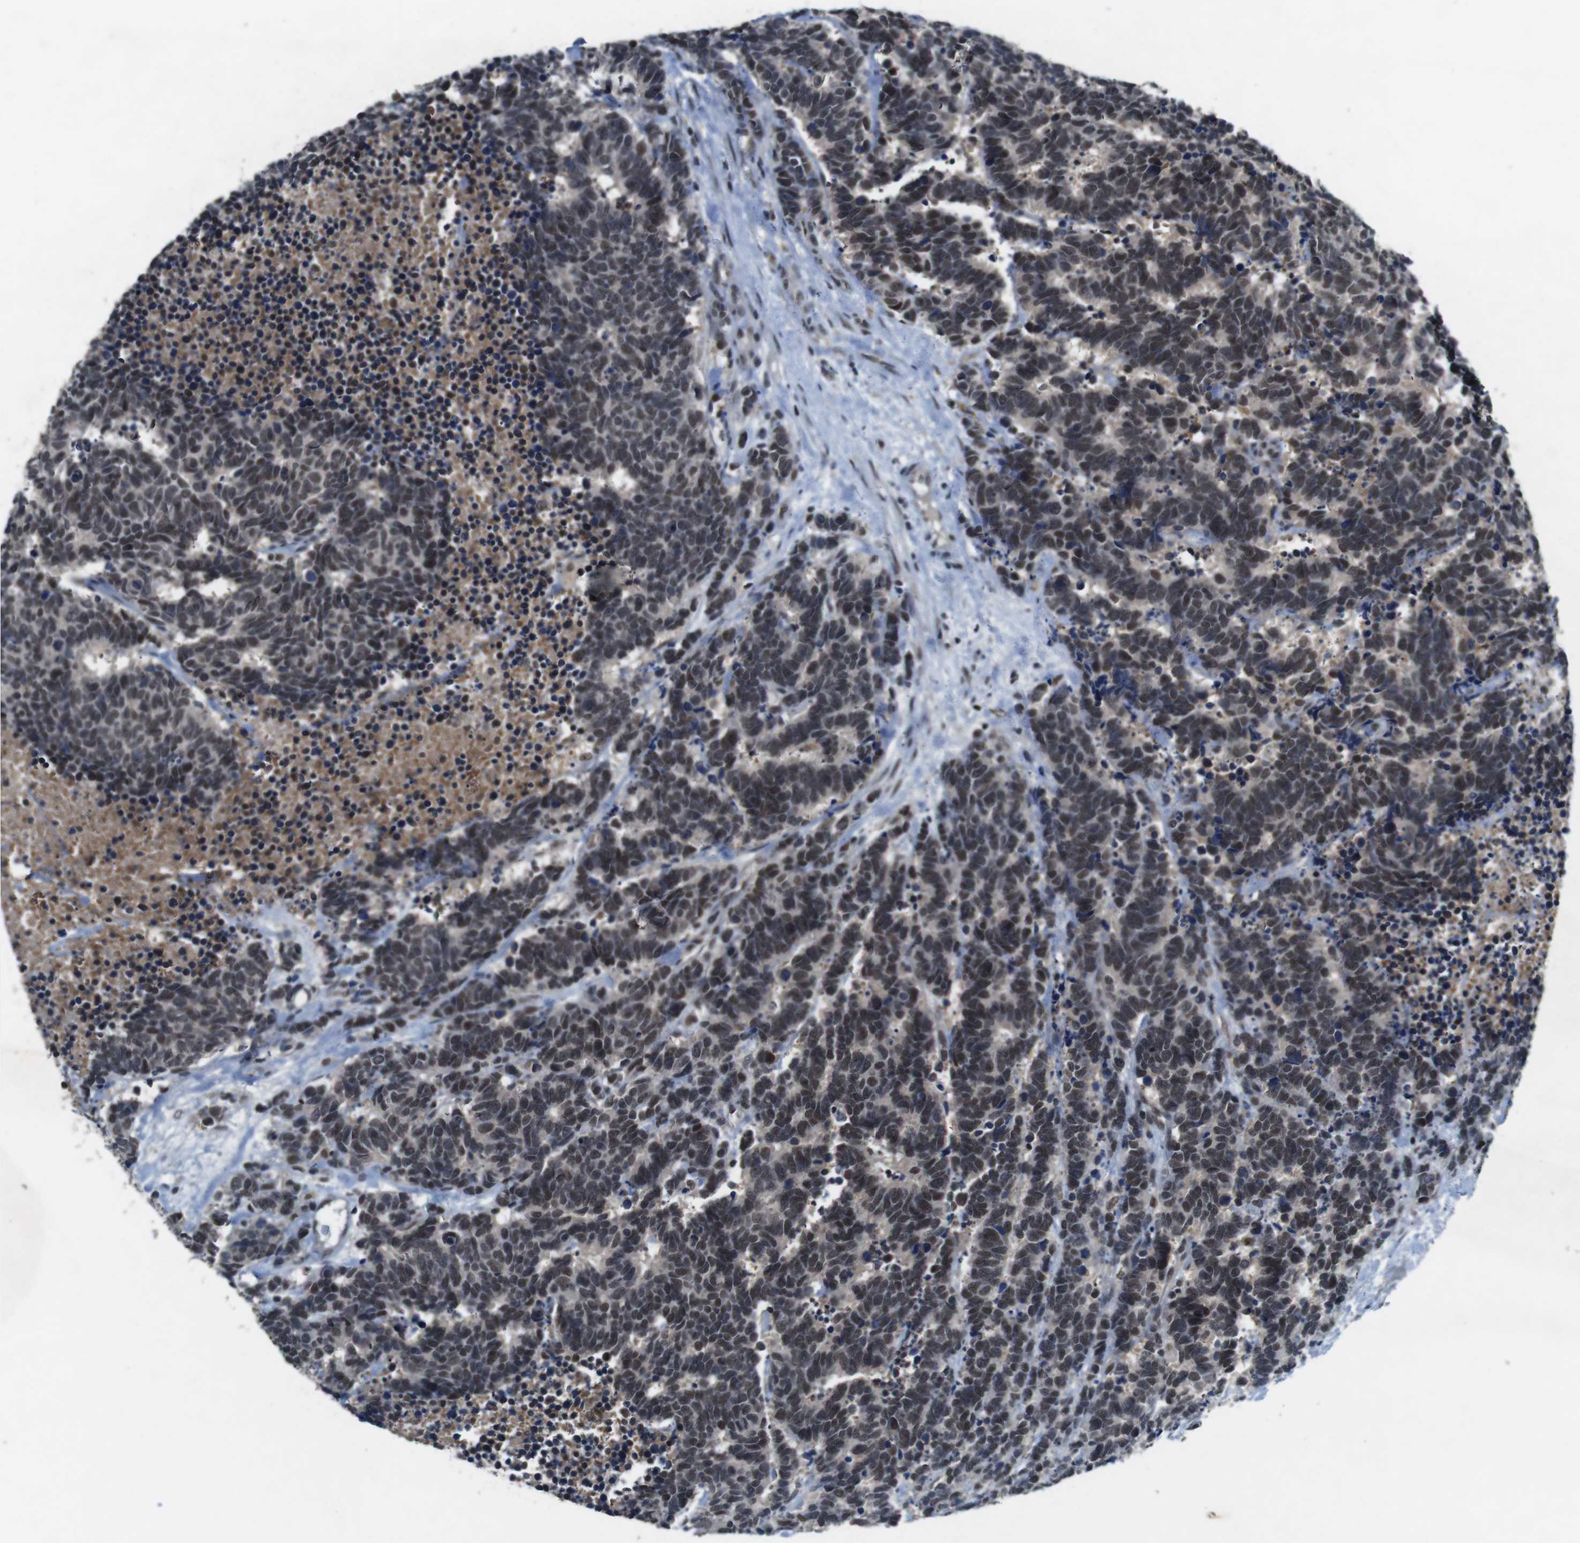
{"staining": {"intensity": "moderate", "quantity": "25%-75%", "location": "cytoplasmic/membranous,nuclear"}, "tissue": "carcinoid", "cell_type": "Tumor cells", "image_type": "cancer", "snomed": [{"axis": "morphology", "description": "Carcinoma, NOS"}, {"axis": "morphology", "description": "Carcinoid, malignant, NOS"}, {"axis": "topography", "description": "Urinary bladder"}], "caption": "Carcinoid (malignant) stained with immunohistochemistry (IHC) shows moderate cytoplasmic/membranous and nuclear expression in about 25%-75% of tumor cells.", "gene": "USP7", "patient": {"sex": "male", "age": 57}}